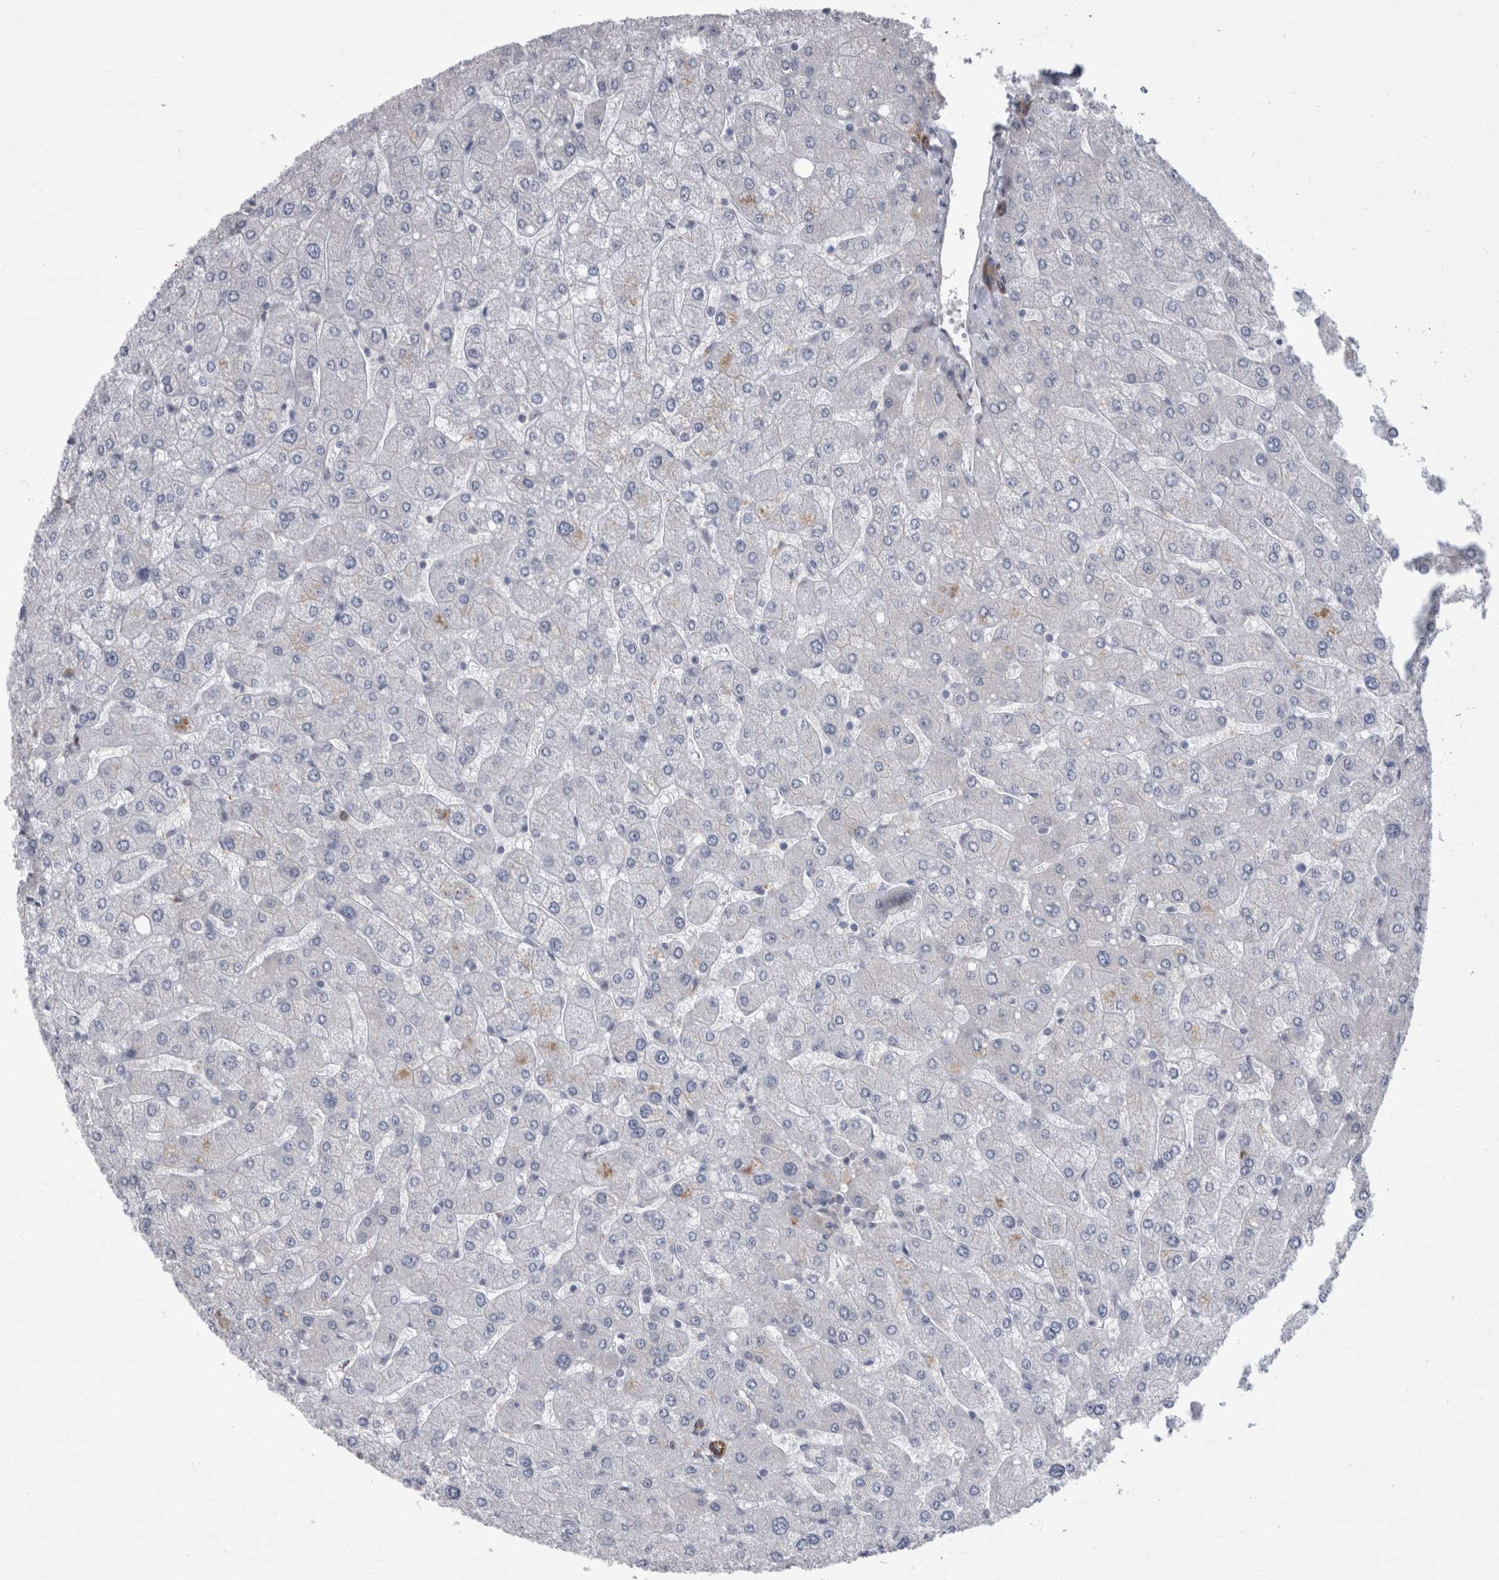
{"staining": {"intensity": "weak", "quantity": "25%-75%", "location": "cytoplasmic/membranous"}, "tissue": "liver", "cell_type": "Cholangiocytes", "image_type": "normal", "snomed": [{"axis": "morphology", "description": "Normal tissue, NOS"}, {"axis": "topography", "description": "Liver"}], "caption": "Immunohistochemical staining of normal liver displays weak cytoplasmic/membranous protein expression in approximately 25%-75% of cholangiocytes. The protein of interest is shown in brown color, while the nuclei are stained blue.", "gene": "FAM83H", "patient": {"sex": "male", "age": 55}}